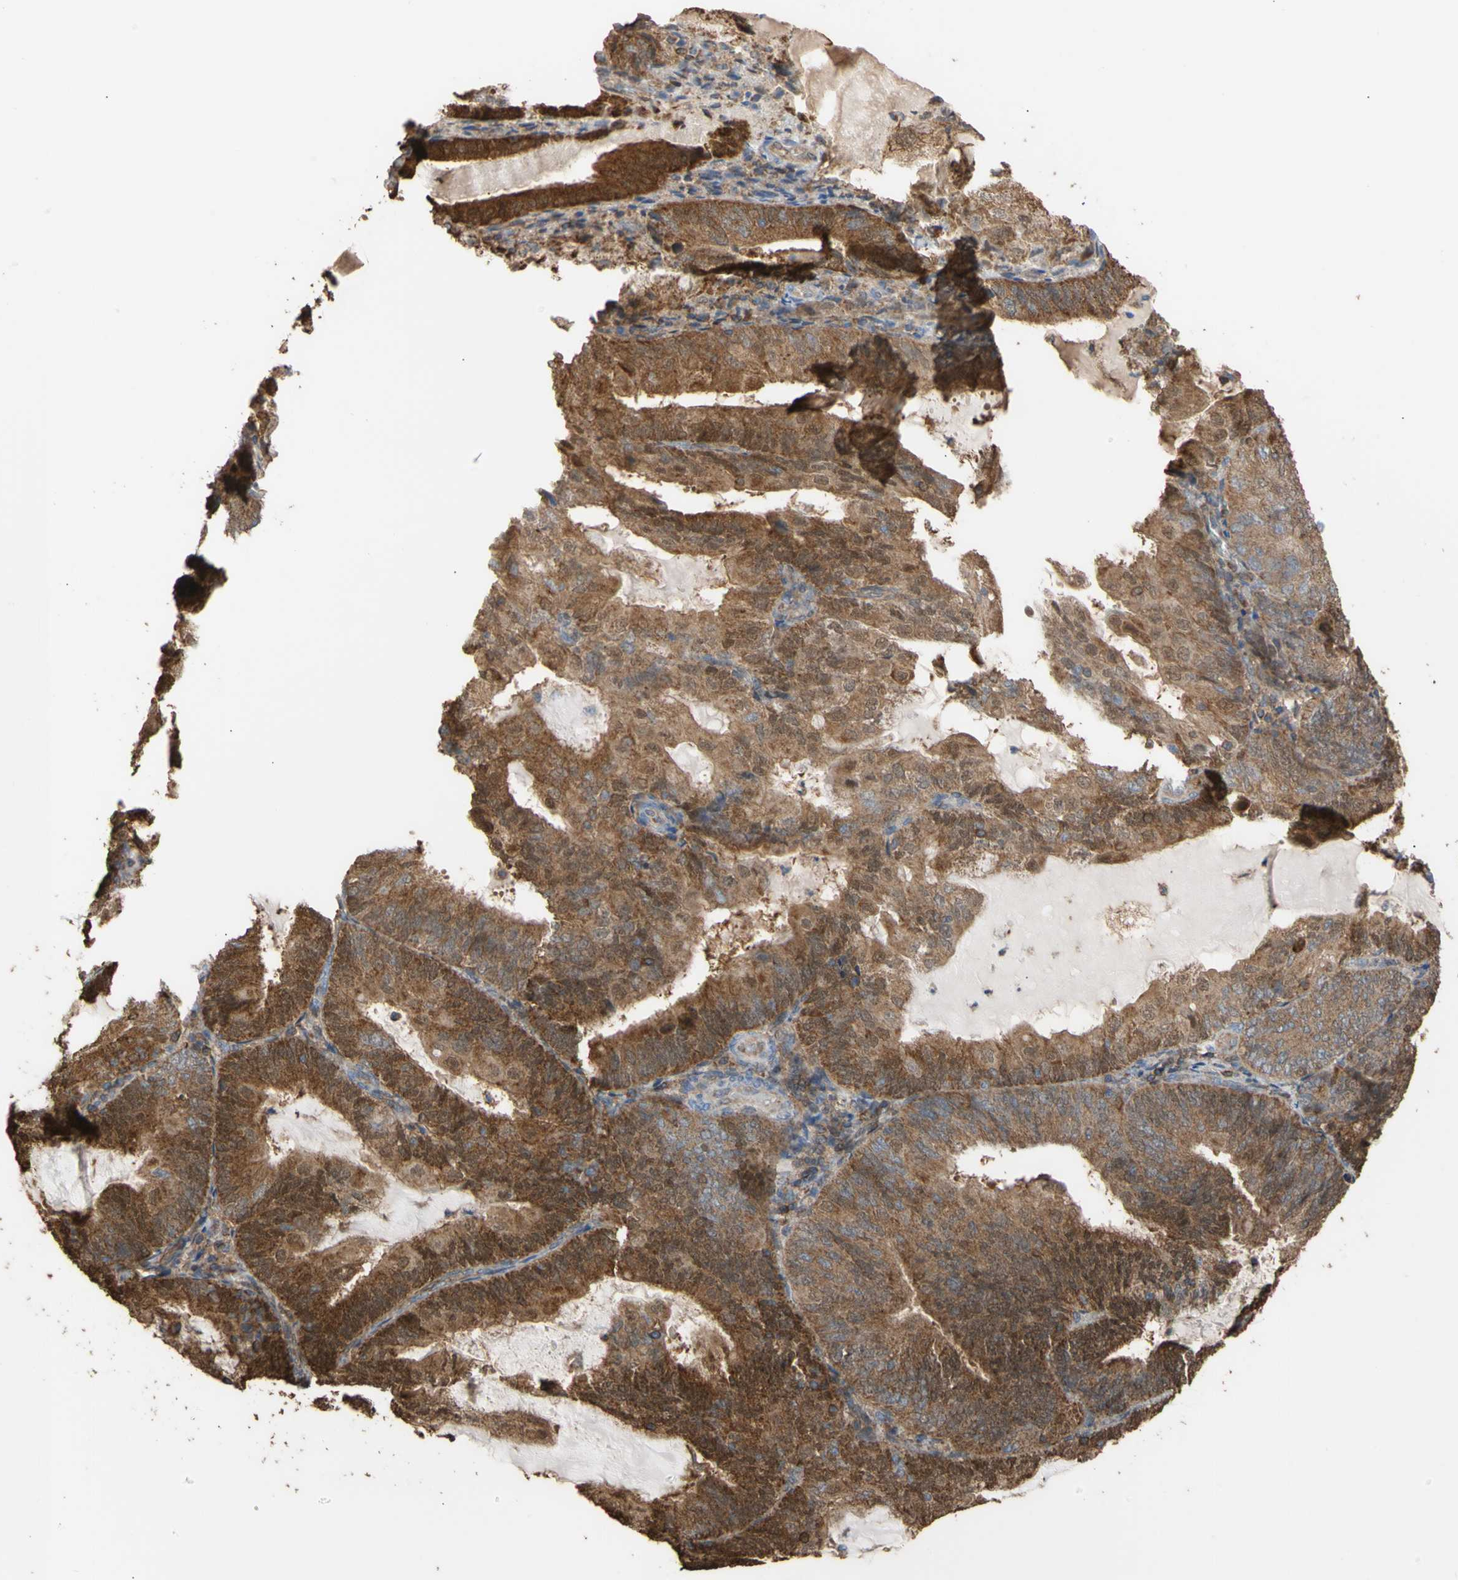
{"staining": {"intensity": "moderate", "quantity": ">75%", "location": "cytoplasmic/membranous"}, "tissue": "endometrial cancer", "cell_type": "Tumor cells", "image_type": "cancer", "snomed": [{"axis": "morphology", "description": "Adenocarcinoma, NOS"}, {"axis": "topography", "description": "Endometrium"}], "caption": "Immunohistochemical staining of human adenocarcinoma (endometrial) demonstrates moderate cytoplasmic/membranous protein positivity in approximately >75% of tumor cells. The staining was performed using DAB, with brown indicating positive protein expression. Nuclei are stained blue with hematoxylin.", "gene": "ALDH9A1", "patient": {"sex": "female", "age": 81}}